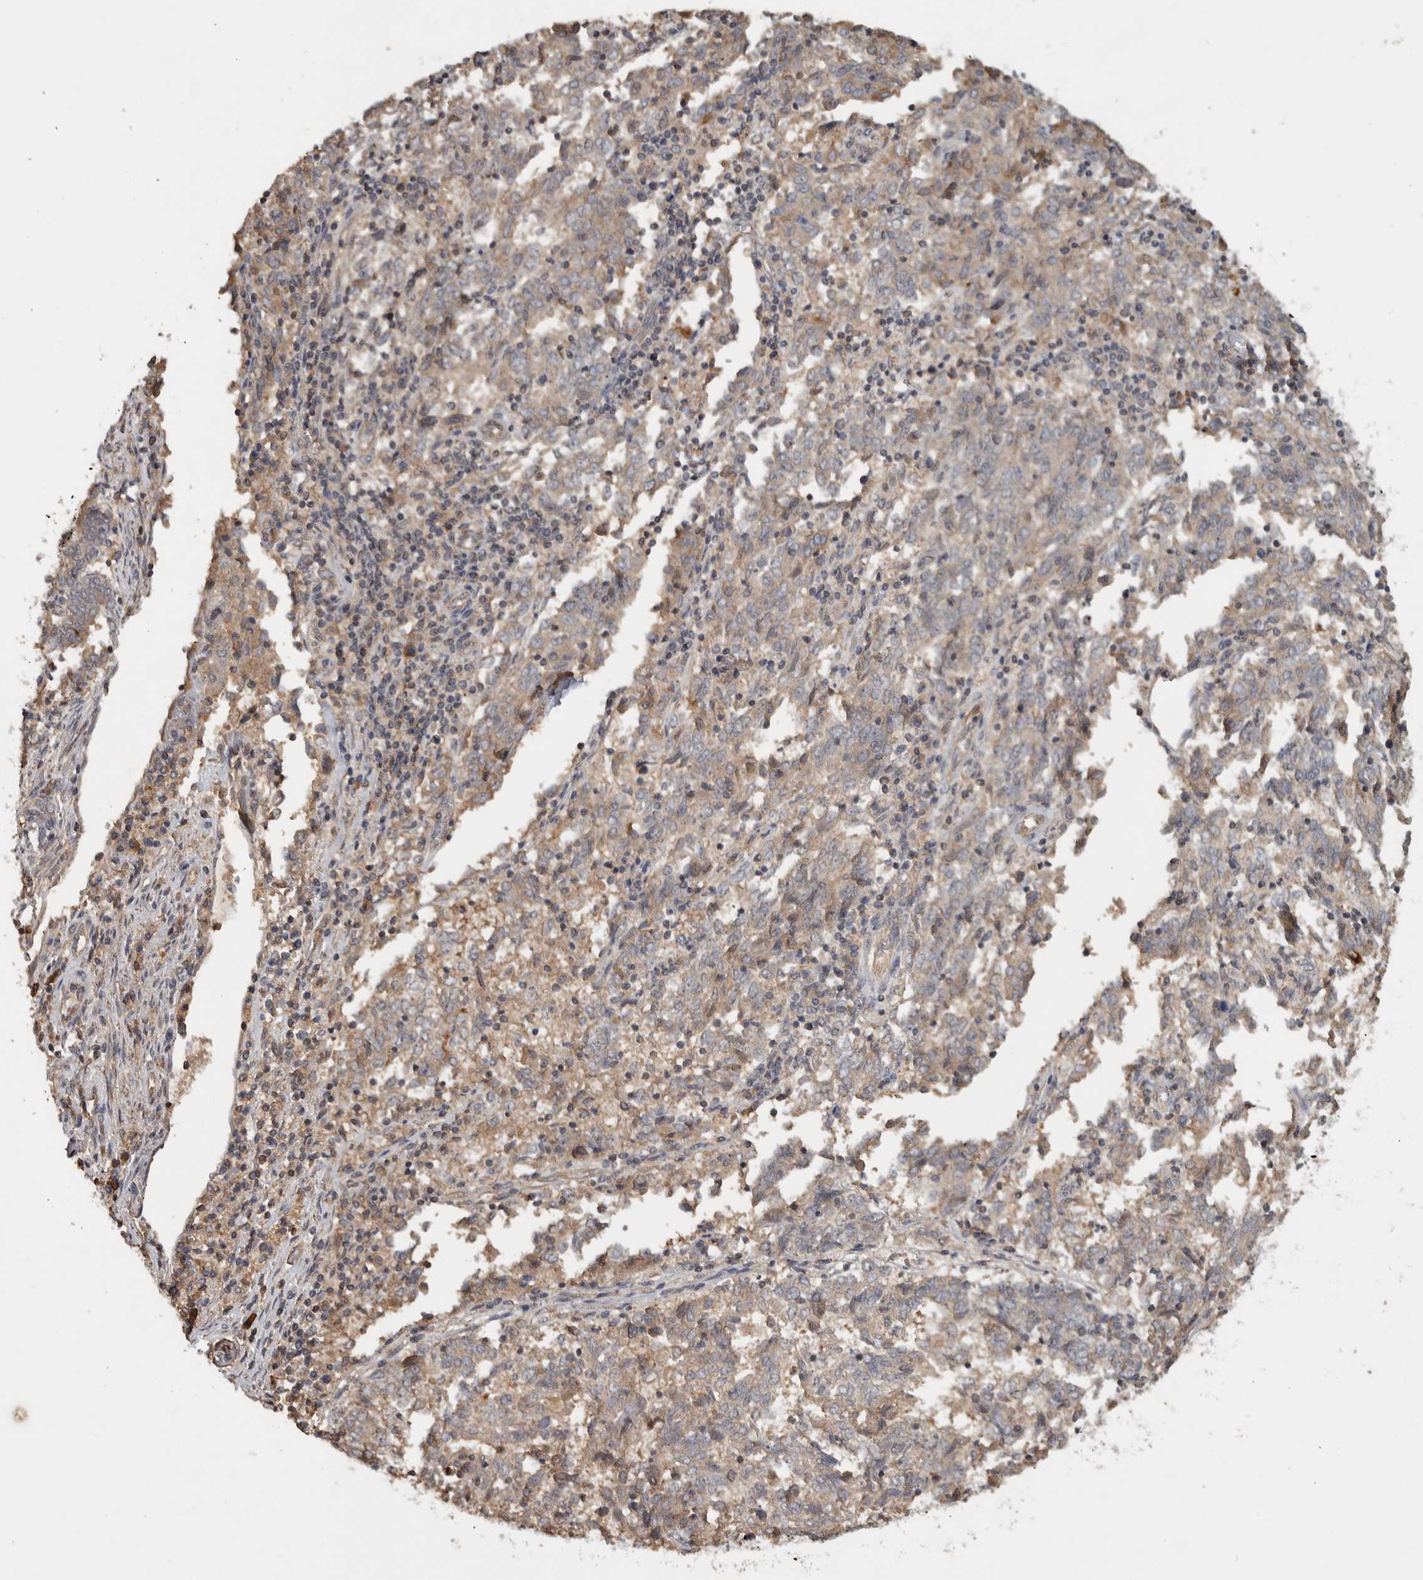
{"staining": {"intensity": "weak", "quantity": "<25%", "location": "cytoplasmic/membranous"}, "tissue": "endometrial cancer", "cell_type": "Tumor cells", "image_type": "cancer", "snomed": [{"axis": "morphology", "description": "Adenocarcinoma, NOS"}, {"axis": "topography", "description": "Endometrium"}], "caption": "Immunohistochemical staining of endometrial cancer shows no significant positivity in tumor cells.", "gene": "EIF3H", "patient": {"sex": "female", "age": 80}}